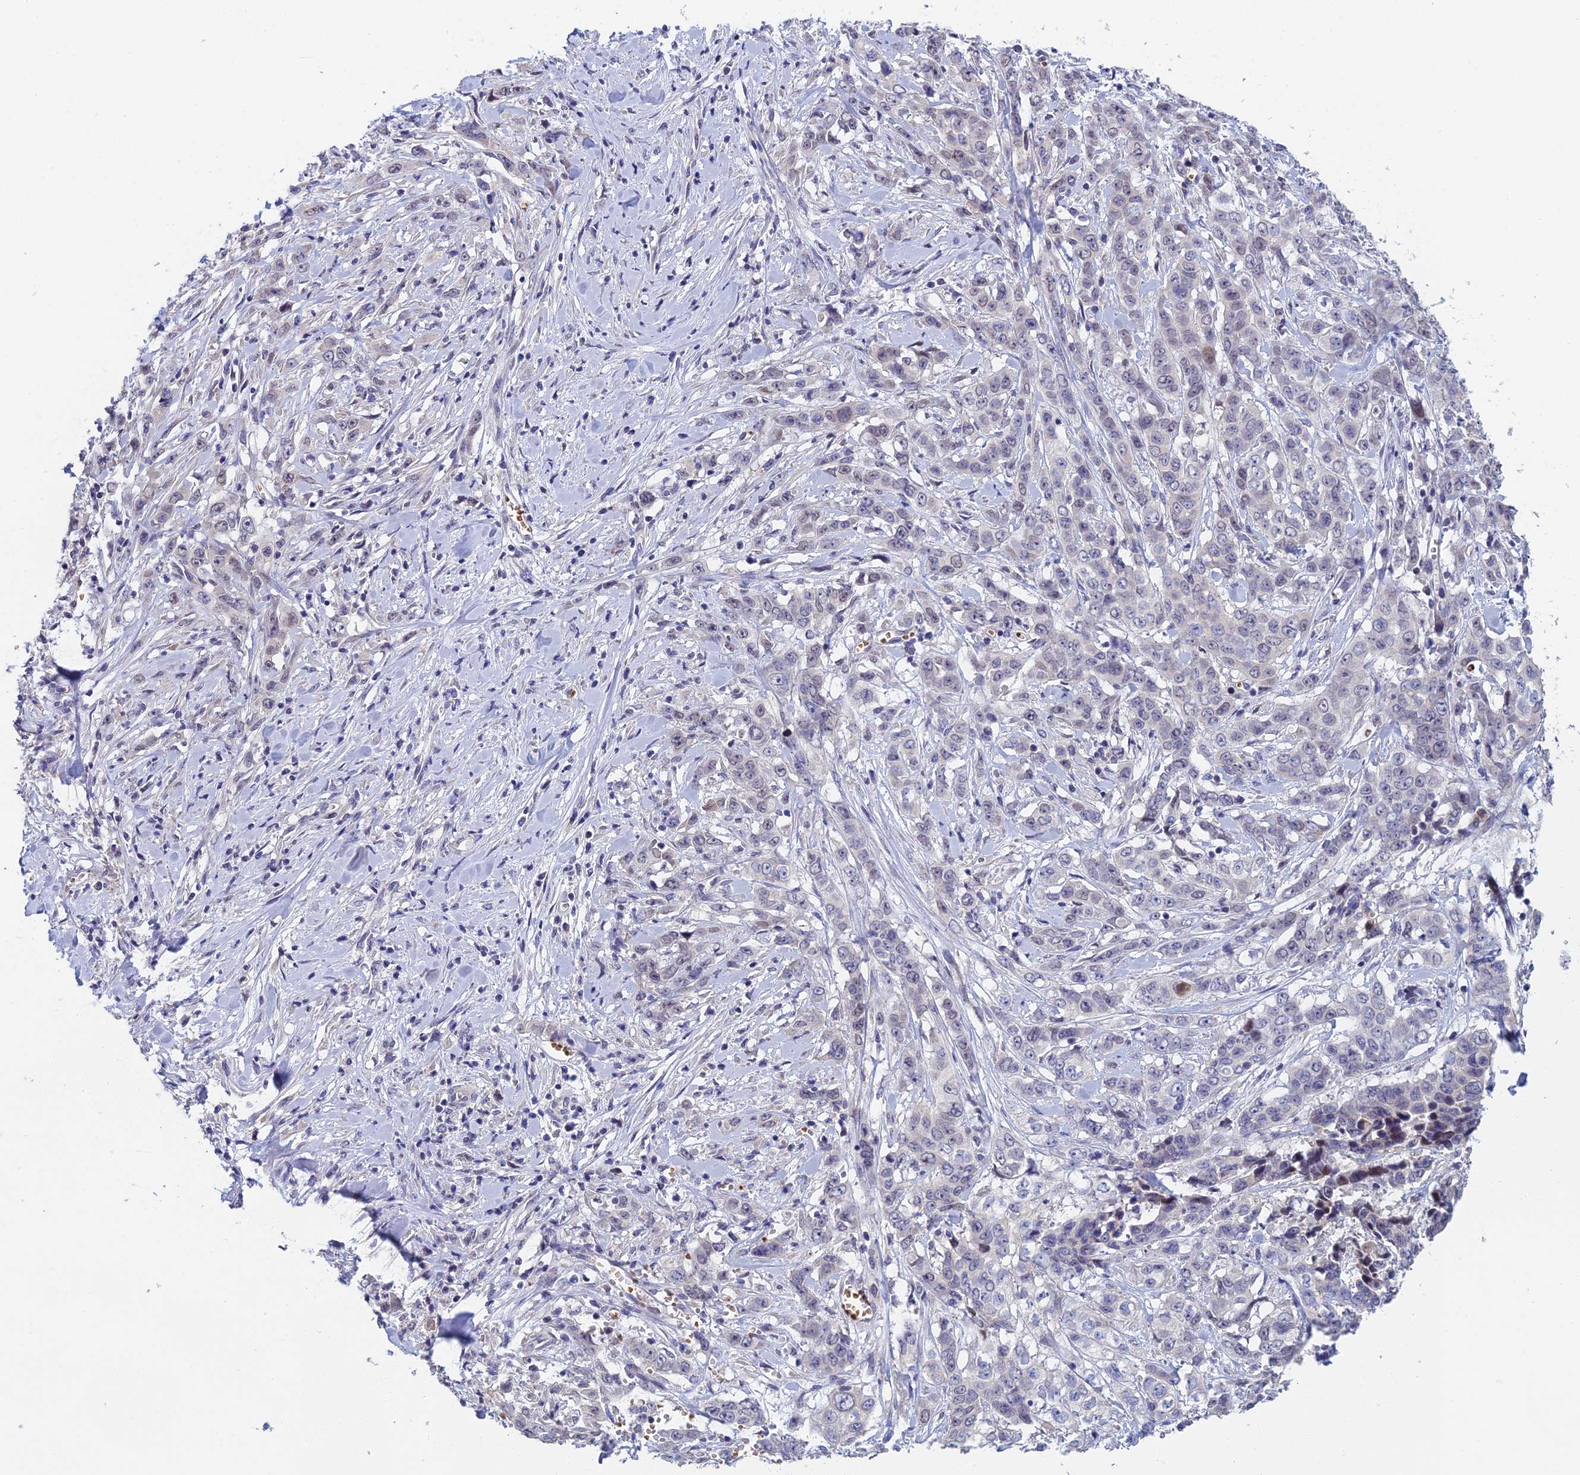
{"staining": {"intensity": "negative", "quantity": "none", "location": "none"}, "tissue": "stomach cancer", "cell_type": "Tumor cells", "image_type": "cancer", "snomed": [{"axis": "morphology", "description": "Adenocarcinoma, NOS"}, {"axis": "topography", "description": "Stomach, upper"}], "caption": "The IHC image has no significant positivity in tumor cells of adenocarcinoma (stomach) tissue.", "gene": "GIPC1", "patient": {"sex": "male", "age": 62}}